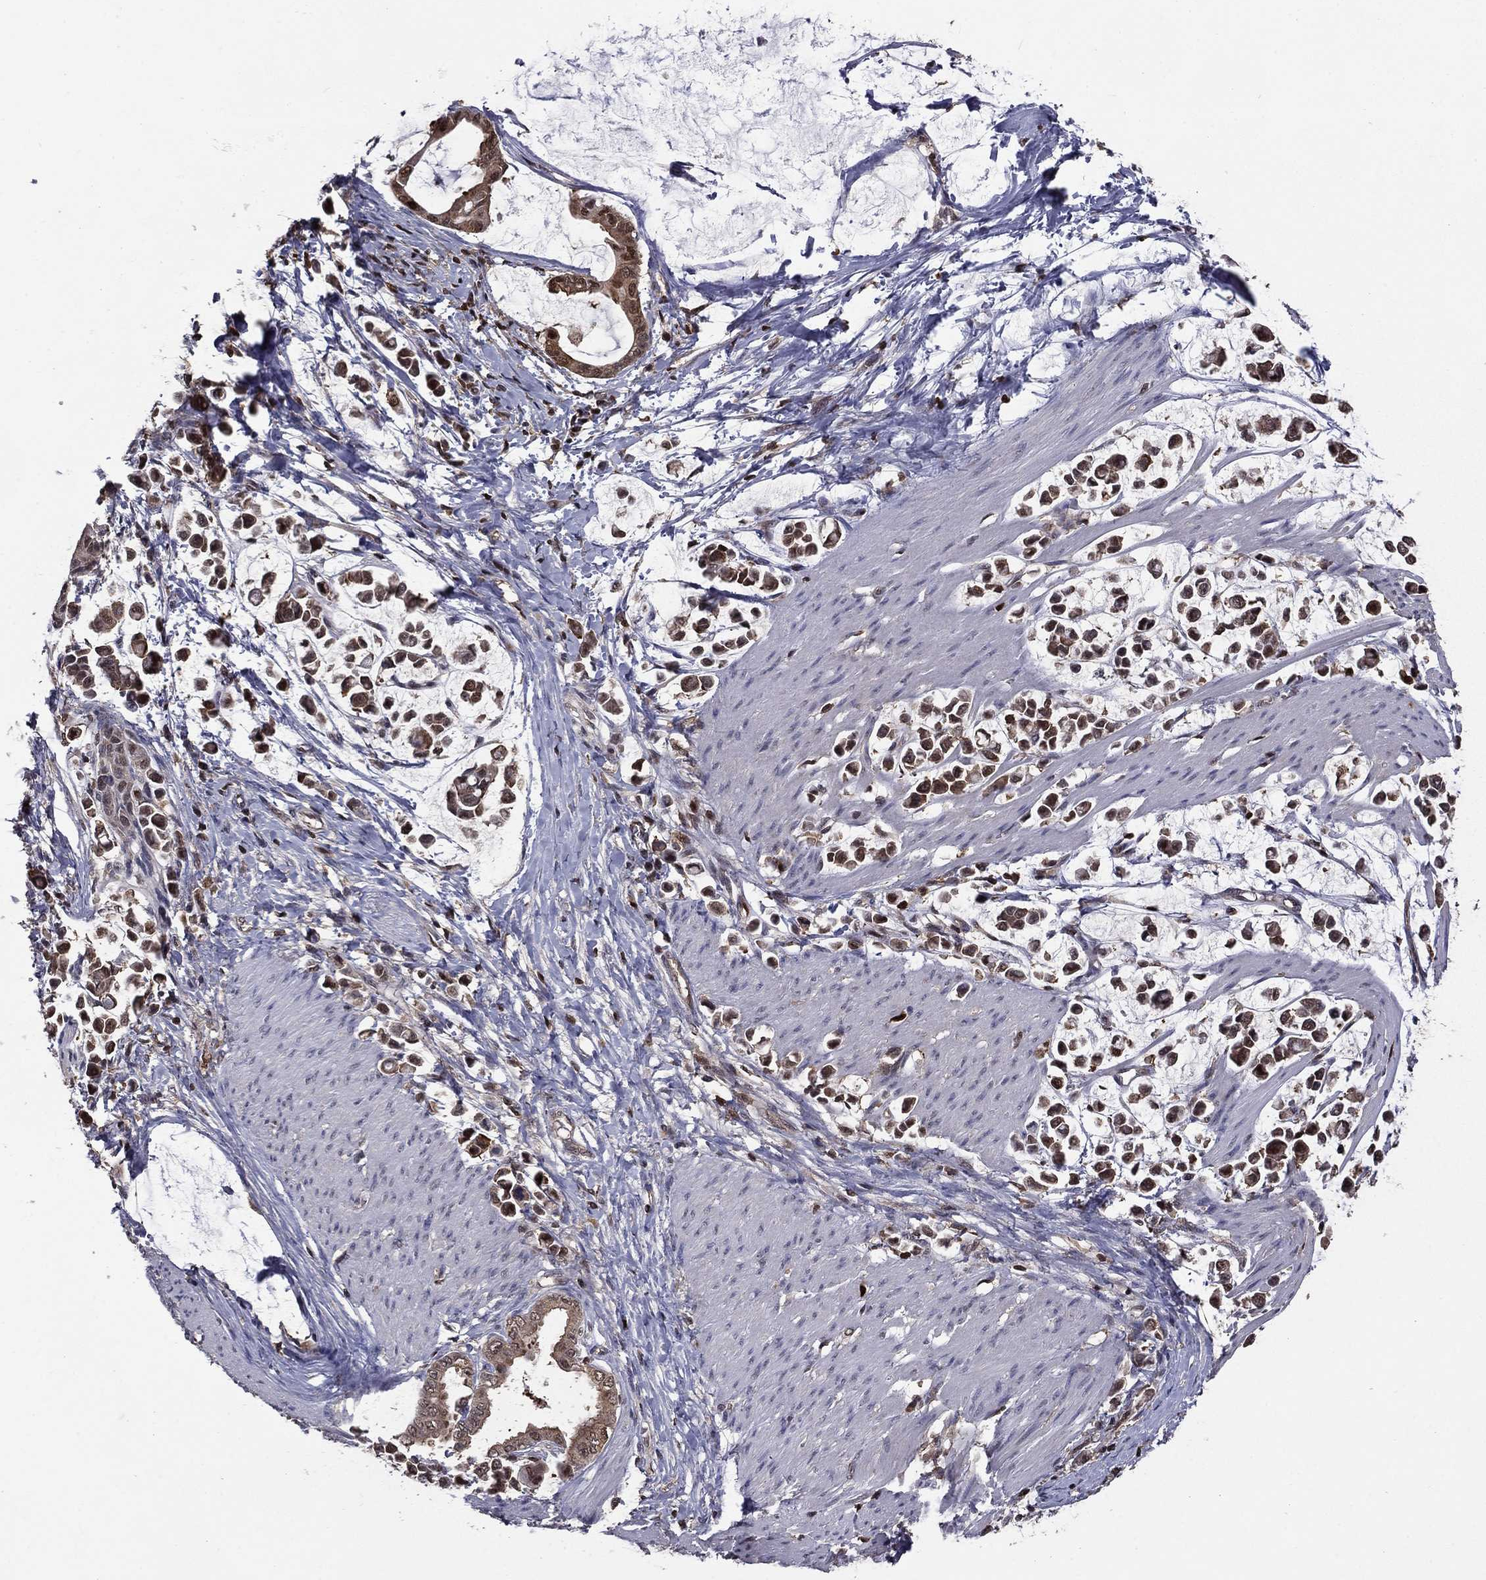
{"staining": {"intensity": "strong", "quantity": "<25%", "location": "cytoplasmic/membranous,nuclear"}, "tissue": "stomach cancer", "cell_type": "Tumor cells", "image_type": "cancer", "snomed": [{"axis": "morphology", "description": "Adenocarcinoma, NOS"}, {"axis": "topography", "description": "Stomach"}], "caption": "About <25% of tumor cells in adenocarcinoma (stomach) exhibit strong cytoplasmic/membranous and nuclear protein staining as visualized by brown immunohistochemical staining.", "gene": "APPBP2", "patient": {"sex": "male", "age": 82}}